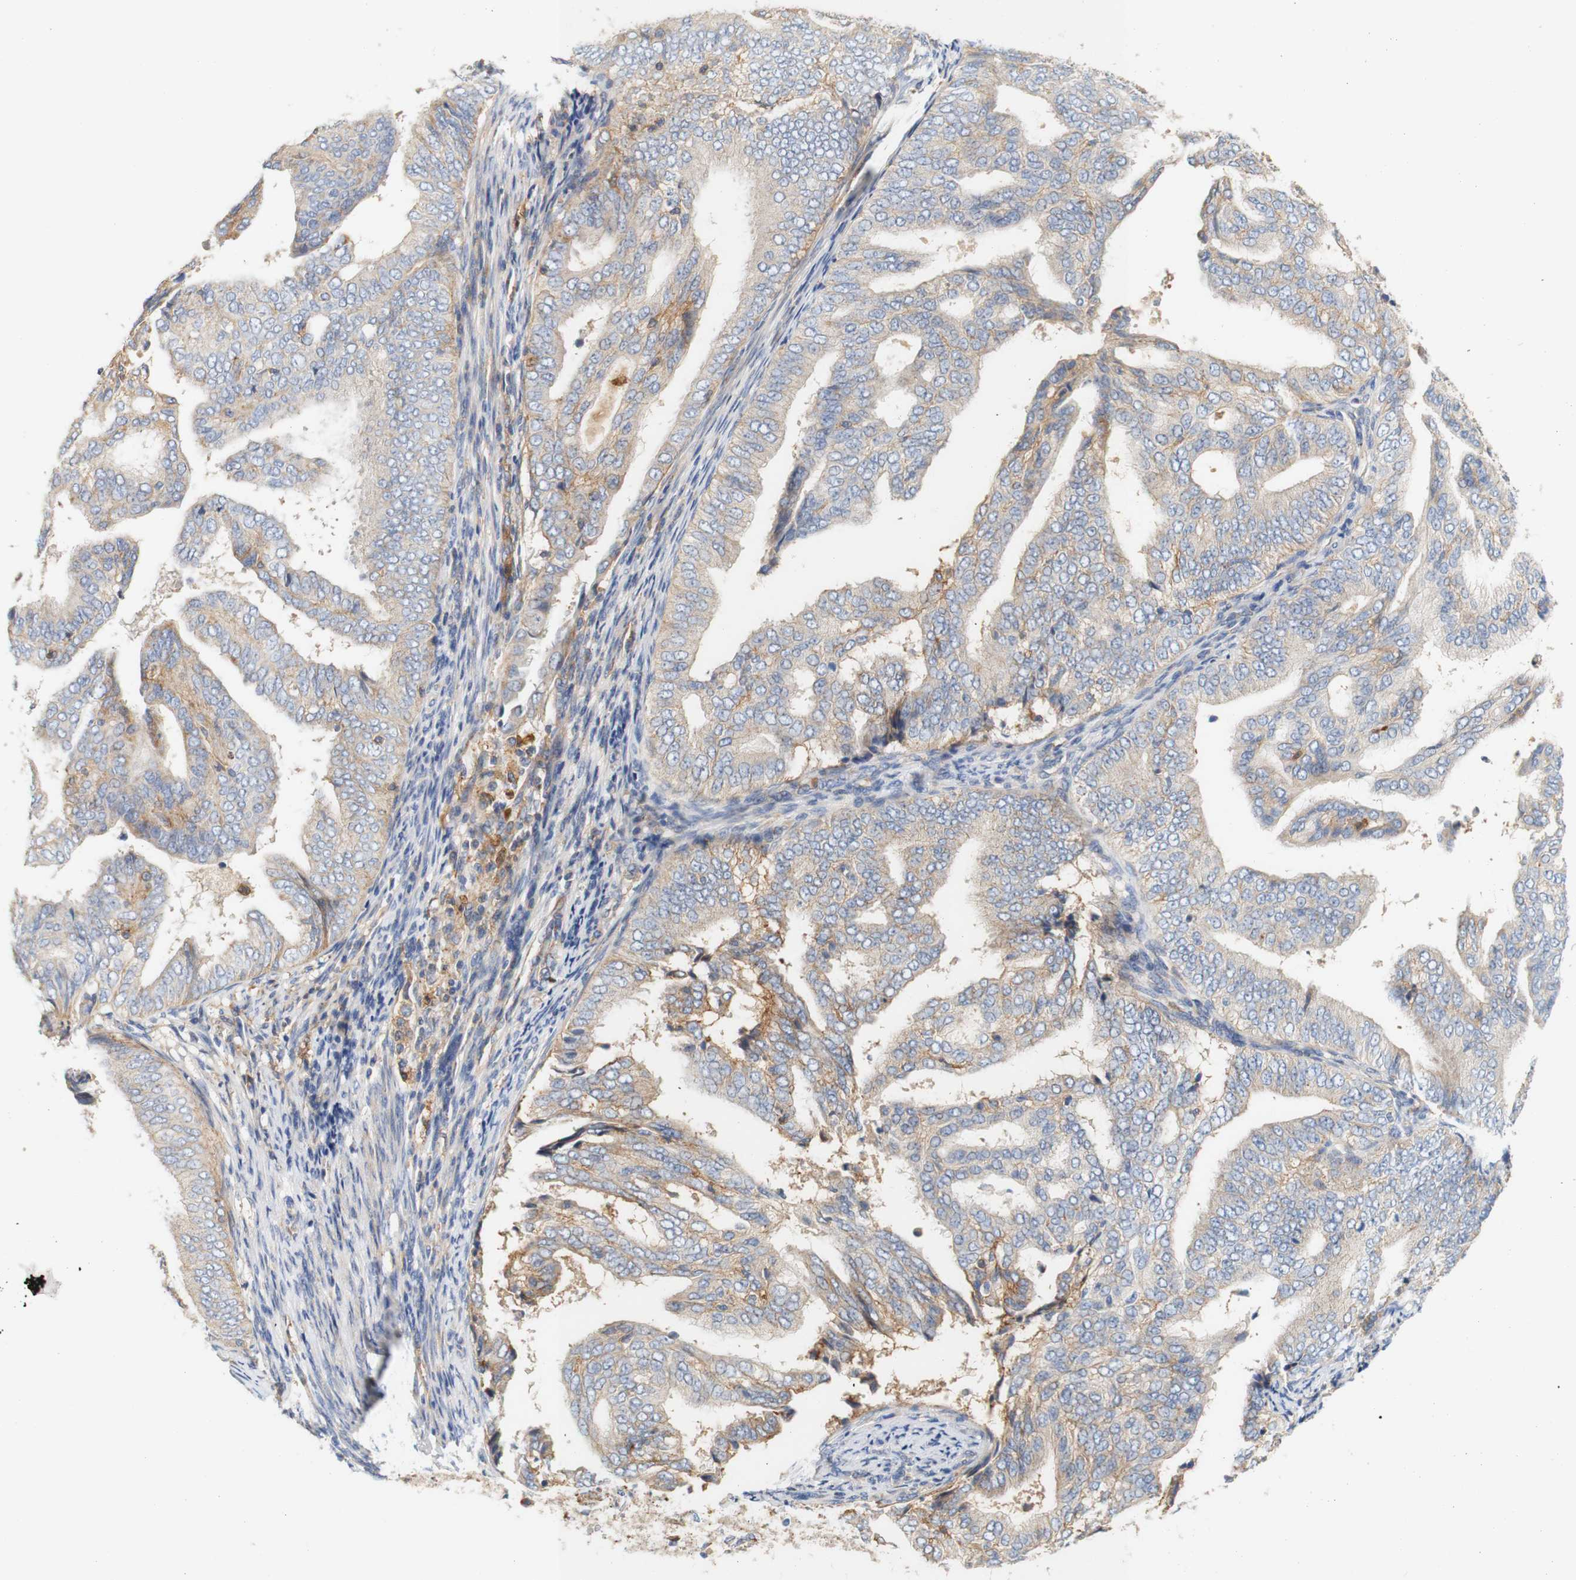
{"staining": {"intensity": "weak", "quantity": ">75%", "location": "cytoplasmic/membranous"}, "tissue": "endometrial cancer", "cell_type": "Tumor cells", "image_type": "cancer", "snomed": [{"axis": "morphology", "description": "Adenocarcinoma, NOS"}, {"axis": "topography", "description": "Endometrium"}], "caption": "Human endometrial adenocarcinoma stained with a protein marker shows weak staining in tumor cells.", "gene": "PCDH7", "patient": {"sex": "female", "age": 58}}